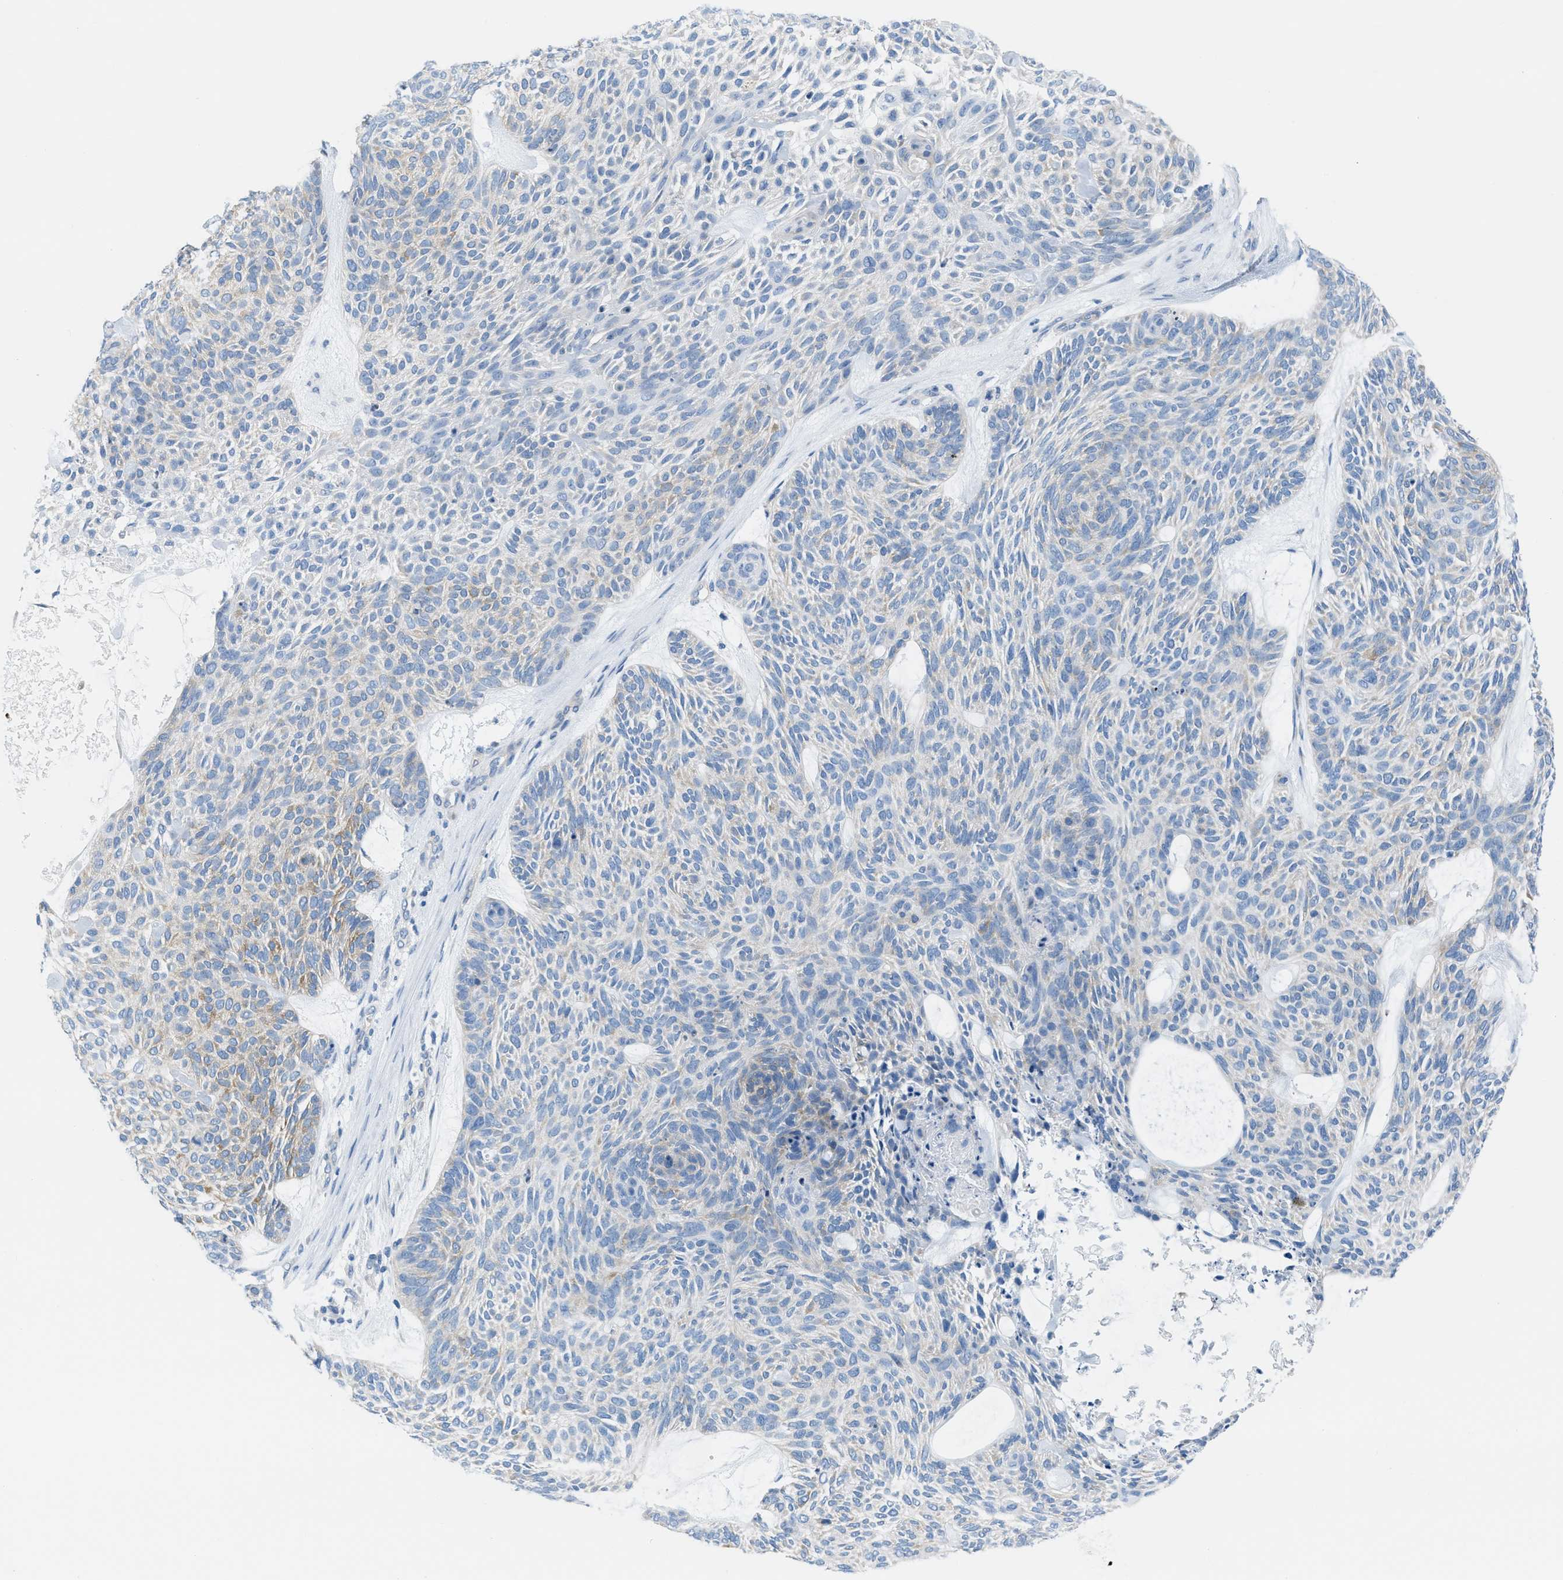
{"staining": {"intensity": "weak", "quantity": "<25%", "location": "cytoplasmic/membranous"}, "tissue": "skin cancer", "cell_type": "Tumor cells", "image_type": "cancer", "snomed": [{"axis": "morphology", "description": "Basal cell carcinoma"}, {"axis": "topography", "description": "Skin"}], "caption": "IHC photomicrograph of human skin cancer (basal cell carcinoma) stained for a protein (brown), which displays no positivity in tumor cells.", "gene": "ASGR1", "patient": {"sex": "male", "age": 55}}